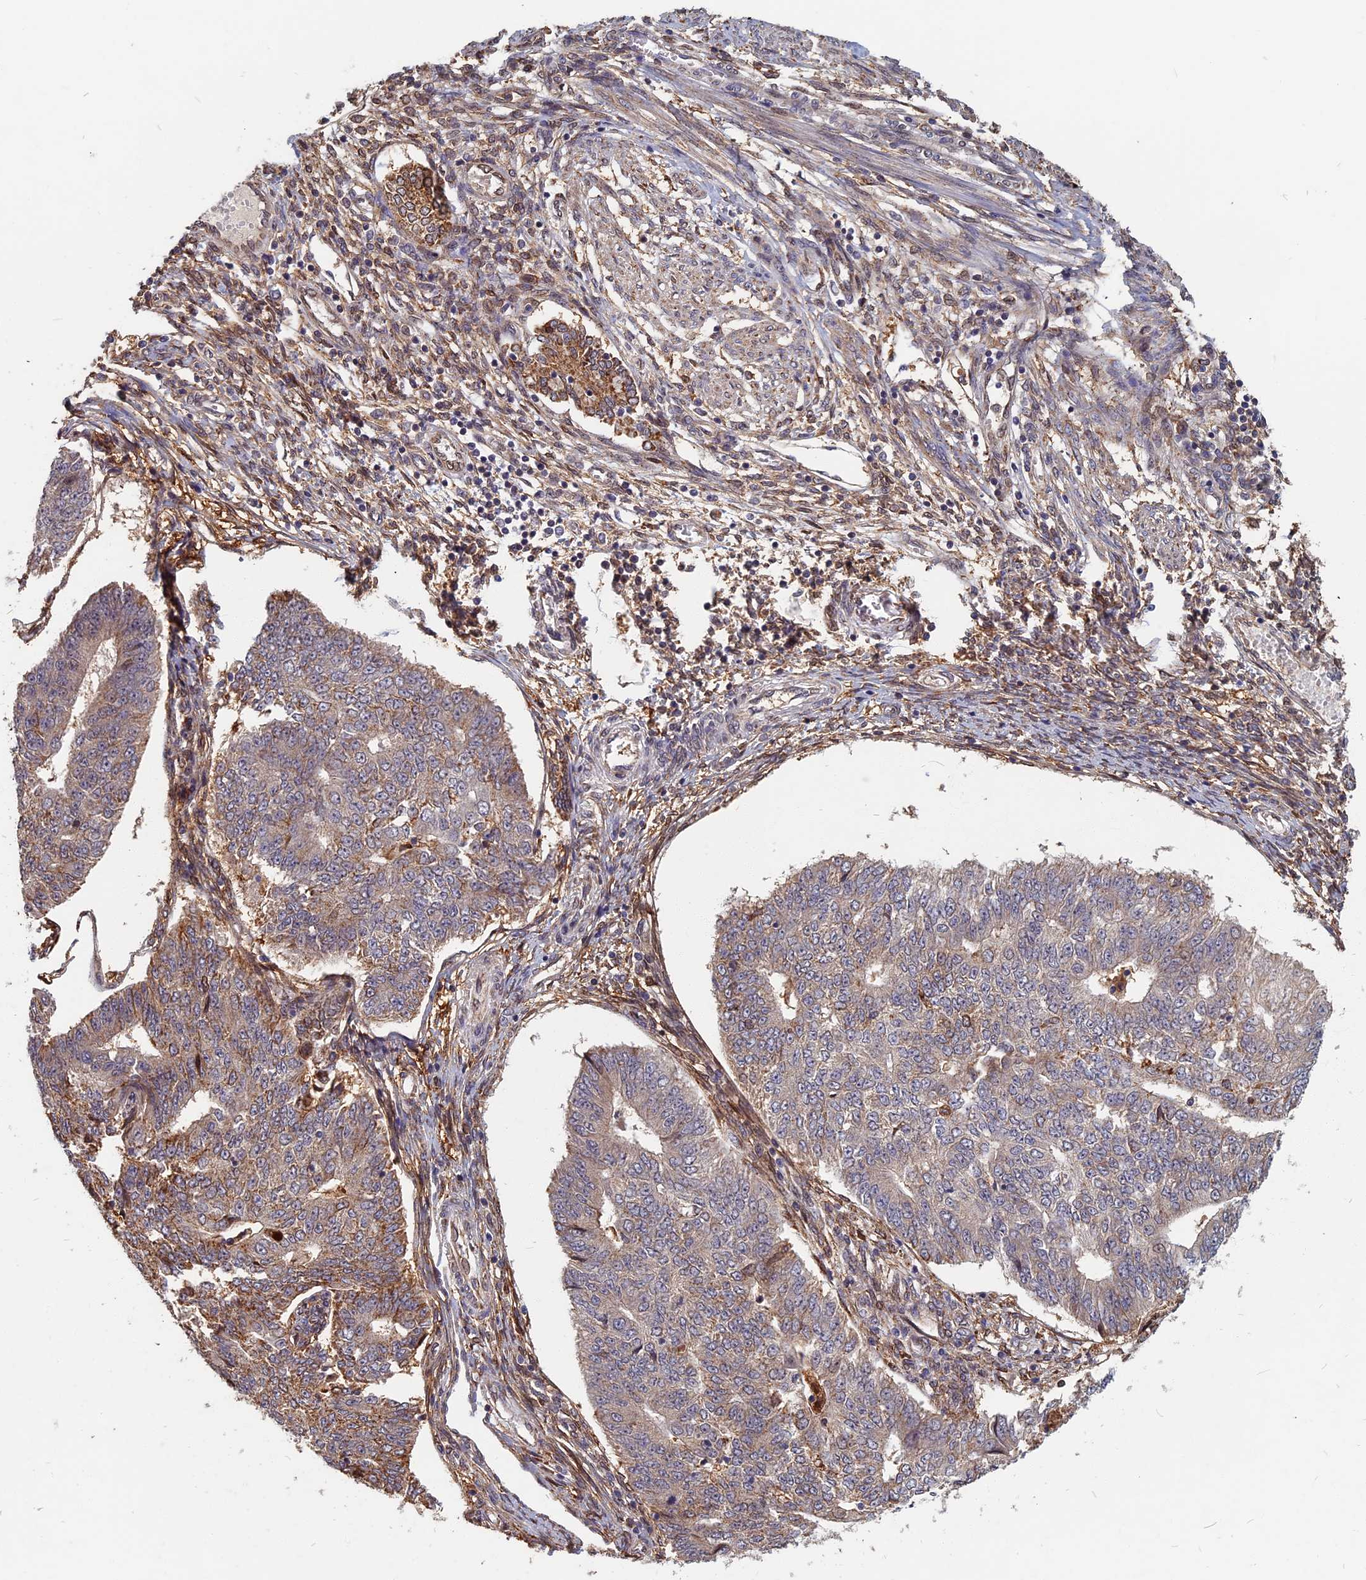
{"staining": {"intensity": "moderate", "quantity": "<25%", "location": "cytoplasmic/membranous"}, "tissue": "endometrial cancer", "cell_type": "Tumor cells", "image_type": "cancer", "snomed": [{"axis": "morphology", "description": "Adenocarcinoma, NOS"}, {"axis": "topography", "description": "Endometrium"}], "caption": "Tumor cells demonstrate low levels of moderate cytoplasmic/membranous staining in approximately <25% of cells in human endometrial adenocarcinoma.", "gene": "SPG11", "patient": {"sex": "female", "age": 32}}